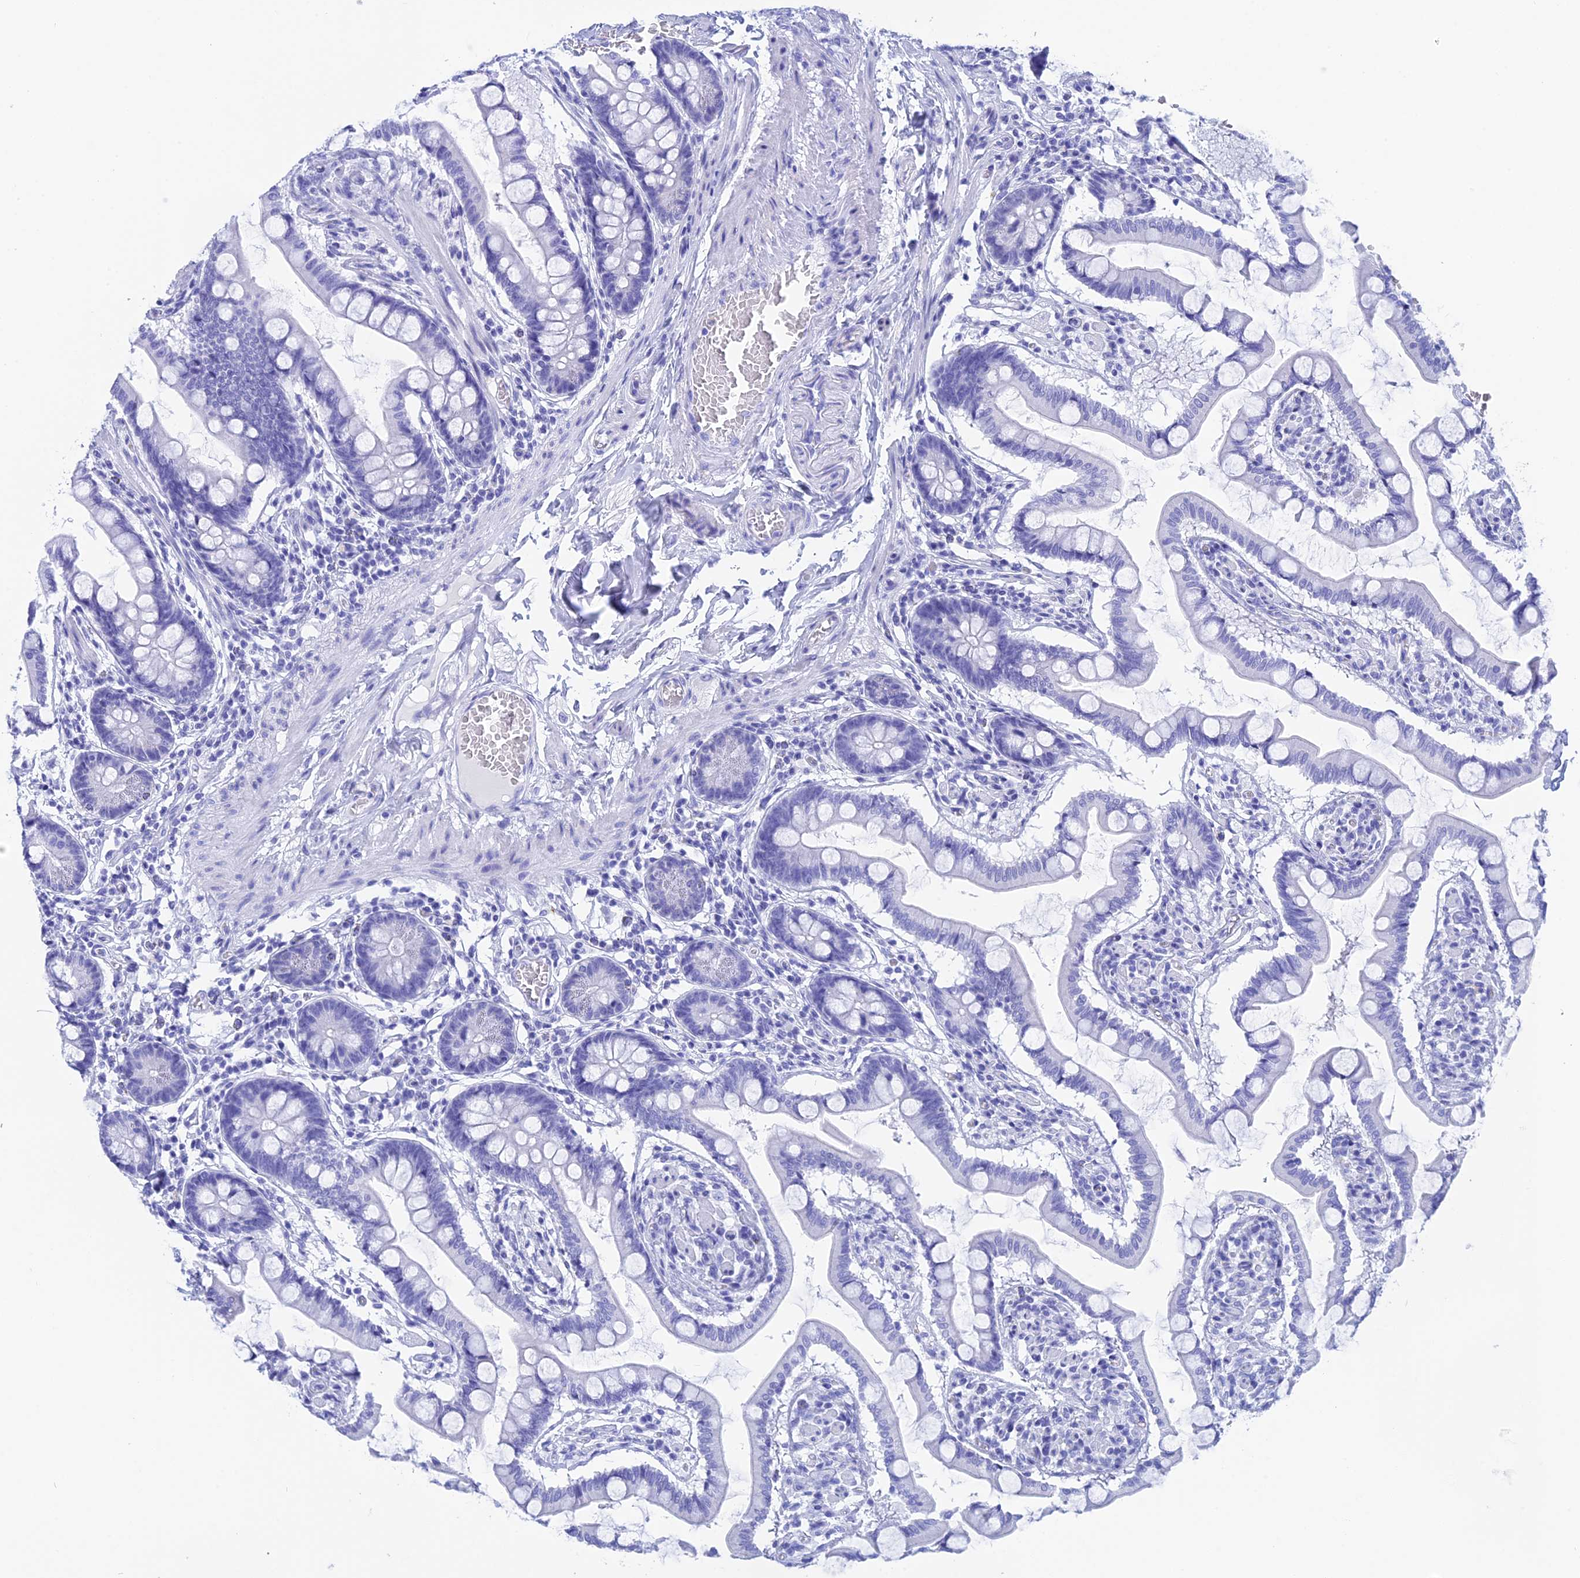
{"staining": {"intensity": "negative", "quantity": "none", "location": "none"}, "tissue": "small intestine", "cell_type": "Glandular cells", "image_type": "normal", "snomed": [{"axis": "morphology", "description": "Normal tissue, NOS"}, {"axis": "topography", "description": "Small intestine"}], "caption": "Immunohistochemistry (IHC) of unremarkable human small intestine displays no staining in glandular cells.", "gene": "TEX101", "patient": {"sex": "male", "age": 41}}